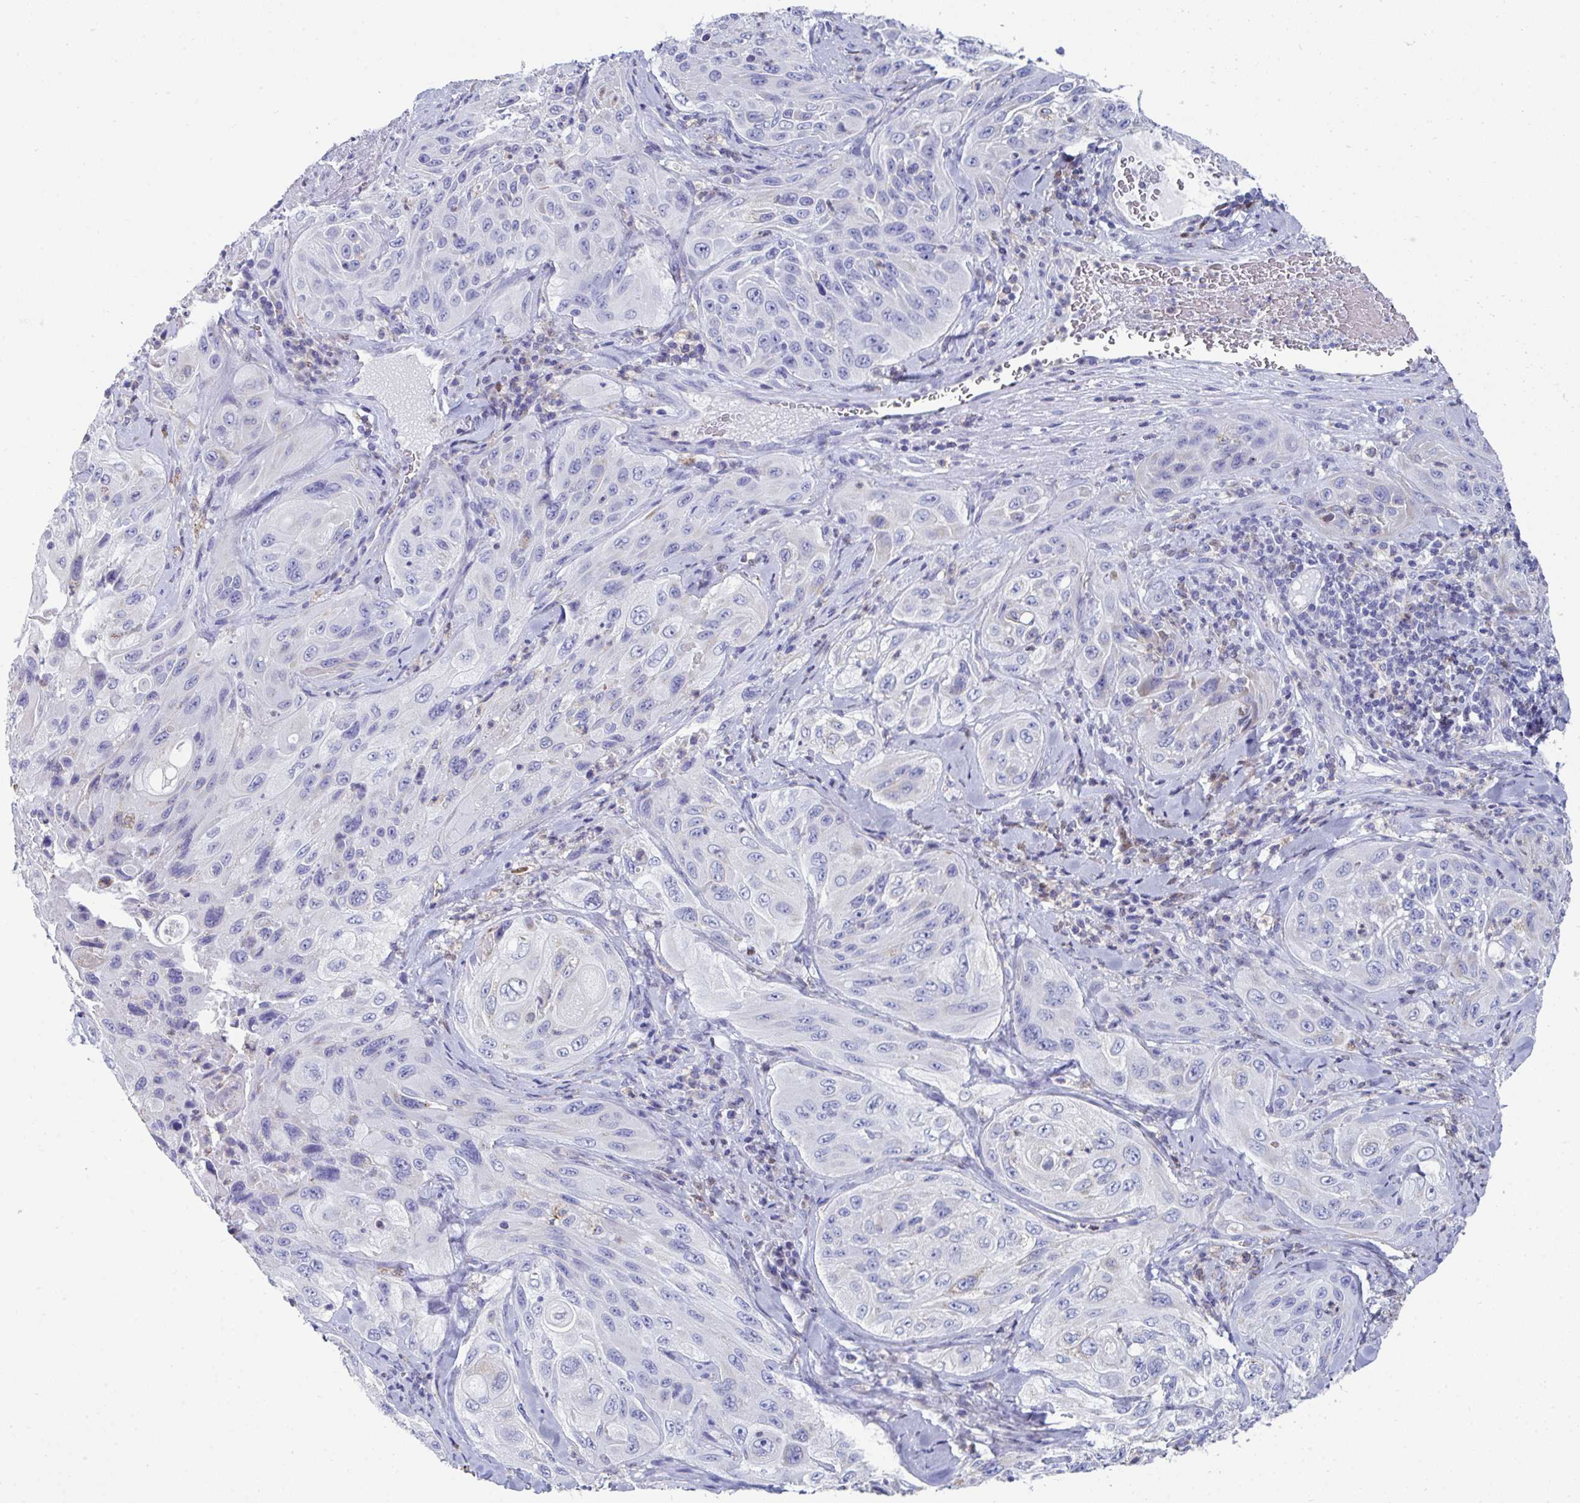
{"staining": {"intensity": "negative", "quantity": "none", "location": "none"}, "tissue": "cervical cancer", "cell_type": "Tumor cells", "image_type": "cancer", "snomed": [{"axis": "morphology", "description": "Squamous cell carcinoma, NOS"}, {"axis": "topography", "description": "Cervix"}], "caption": "Tumor cells show no significant positivity in cervical squamous cell carcinoma. (DAB immunohistochemistry, high magnification).", "gene": "MGAM2", "patient": {"sex": "female", "age": 42}}